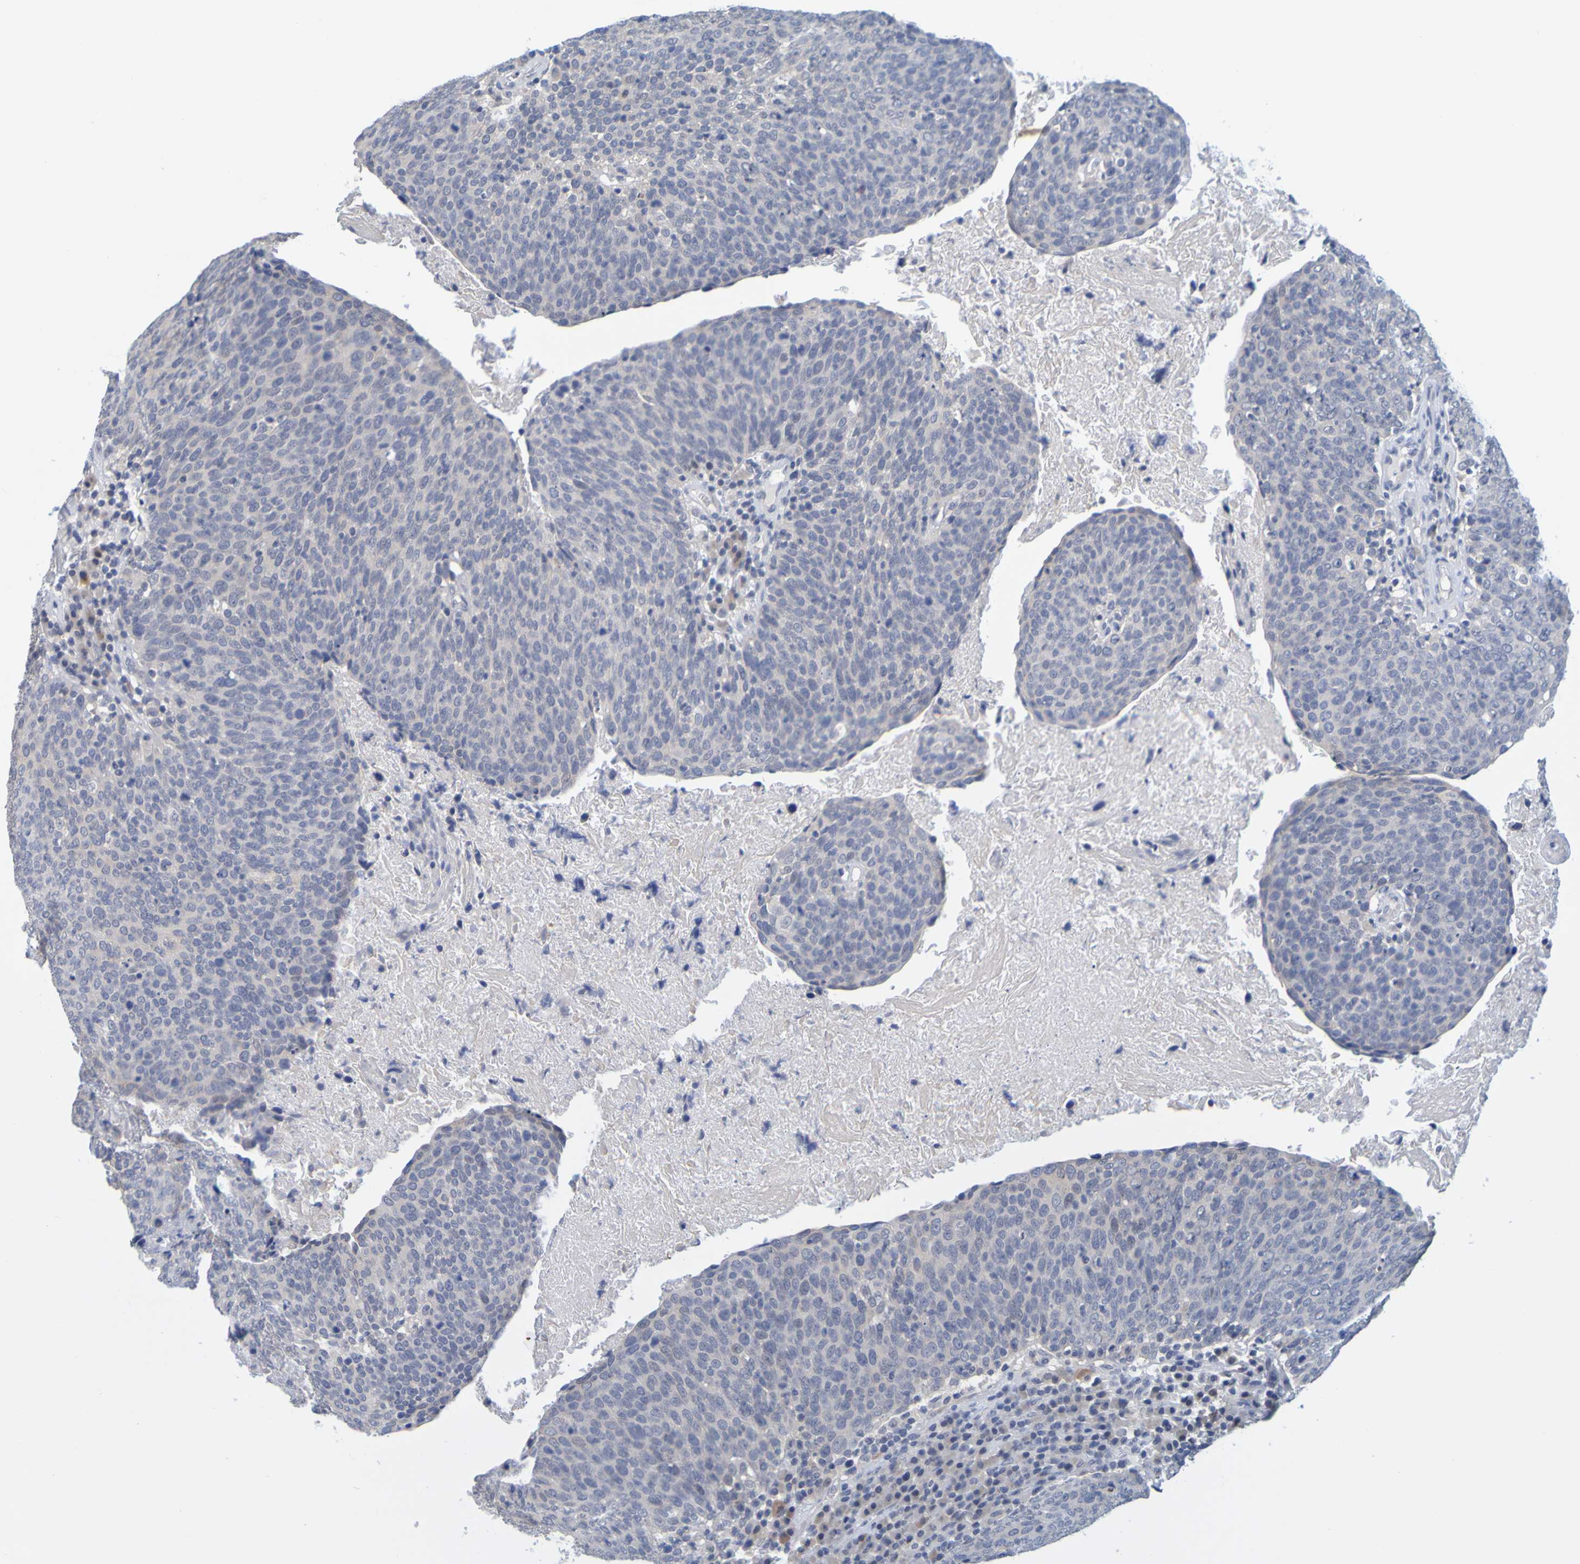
{"staining": {"intensity": "negative", "quantity": "none", "location": "none"}, "tissue": "head and neck cancer", "cell_type": "Tumor cells", "image_type": "cancer", "snomed": [{"axis": "morphology", "description": "Squamous cell carcinoma, NOS"}, {"axis": "morphology", "description": "Squamous cell carcinoma, metastatic, NOS"}, {"axis": "topography", "description": "Lymph node"}, {"axis": "topography", "description": "Head-Neck"}], "caption": "Squamous cell carcinoma (head and neck) was stained to show a protein in brown. There is no significant expression in tumor cells. (Brightfield microscopy of DAB immunohistochemistry (IHC) at high magnification).", "gene": "ENDOU", "patient": {"sex": "male", "age": 62}}